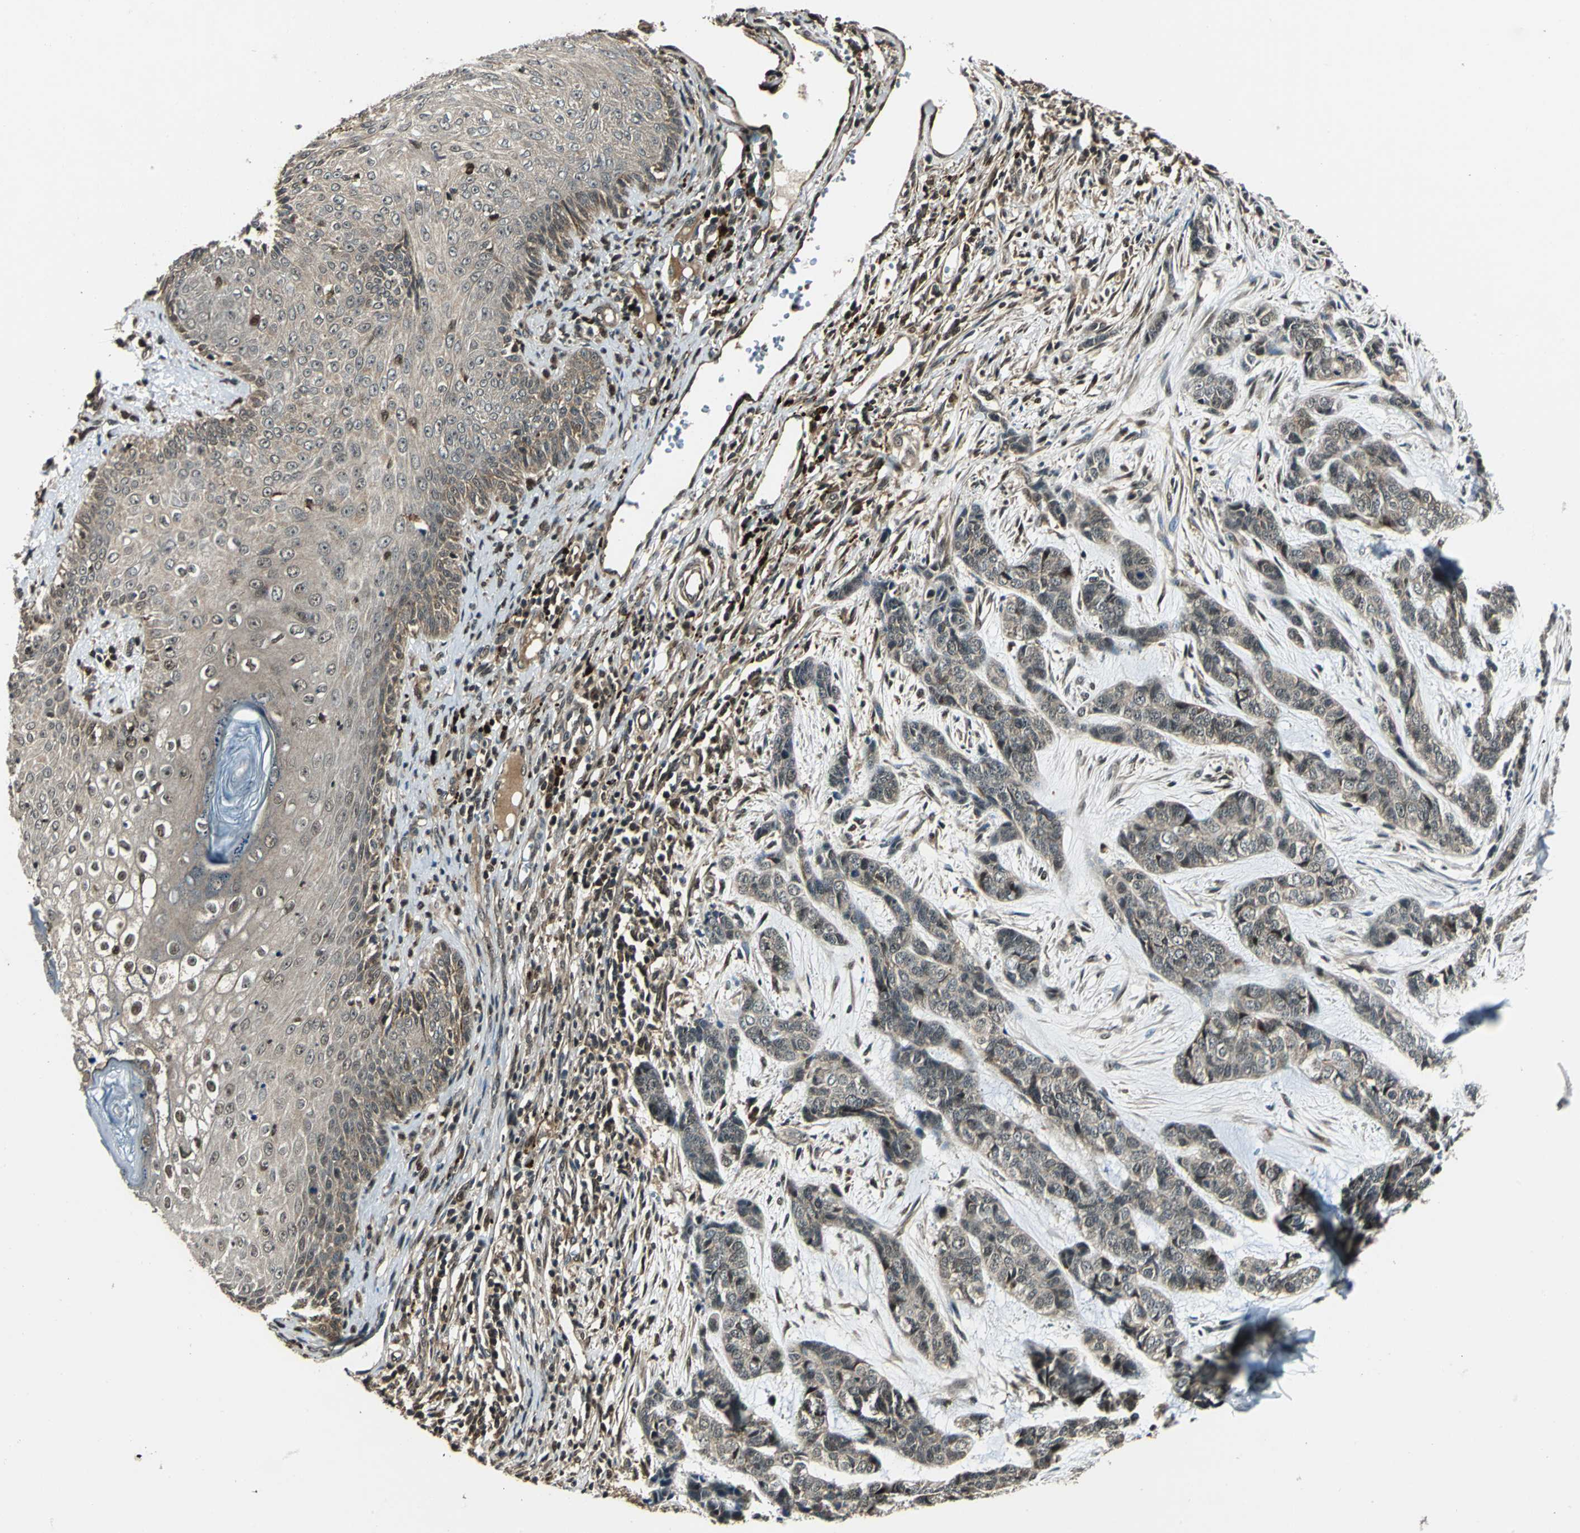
{"staining": {"intensity": "weak", "quantity": ">75%", "location": "cytoplasmic/membranous,nuclear"}, "tissue": "skin cancer", "cell_type": "Tumor cells", "image_type": "cancer", "snomed": [{"axis": "morphology", "description": "Basal cell carcinoma"}, {"axis": "topography", "description": "Skin"}], "caption": "Tumor cells show low levels of weak cytoplasmic/membranous and nuclear staining in about >75% of cells in human skin cancer.", "gene": "PPP1R13L", "patient": {"sex": "female", "age": 64}}